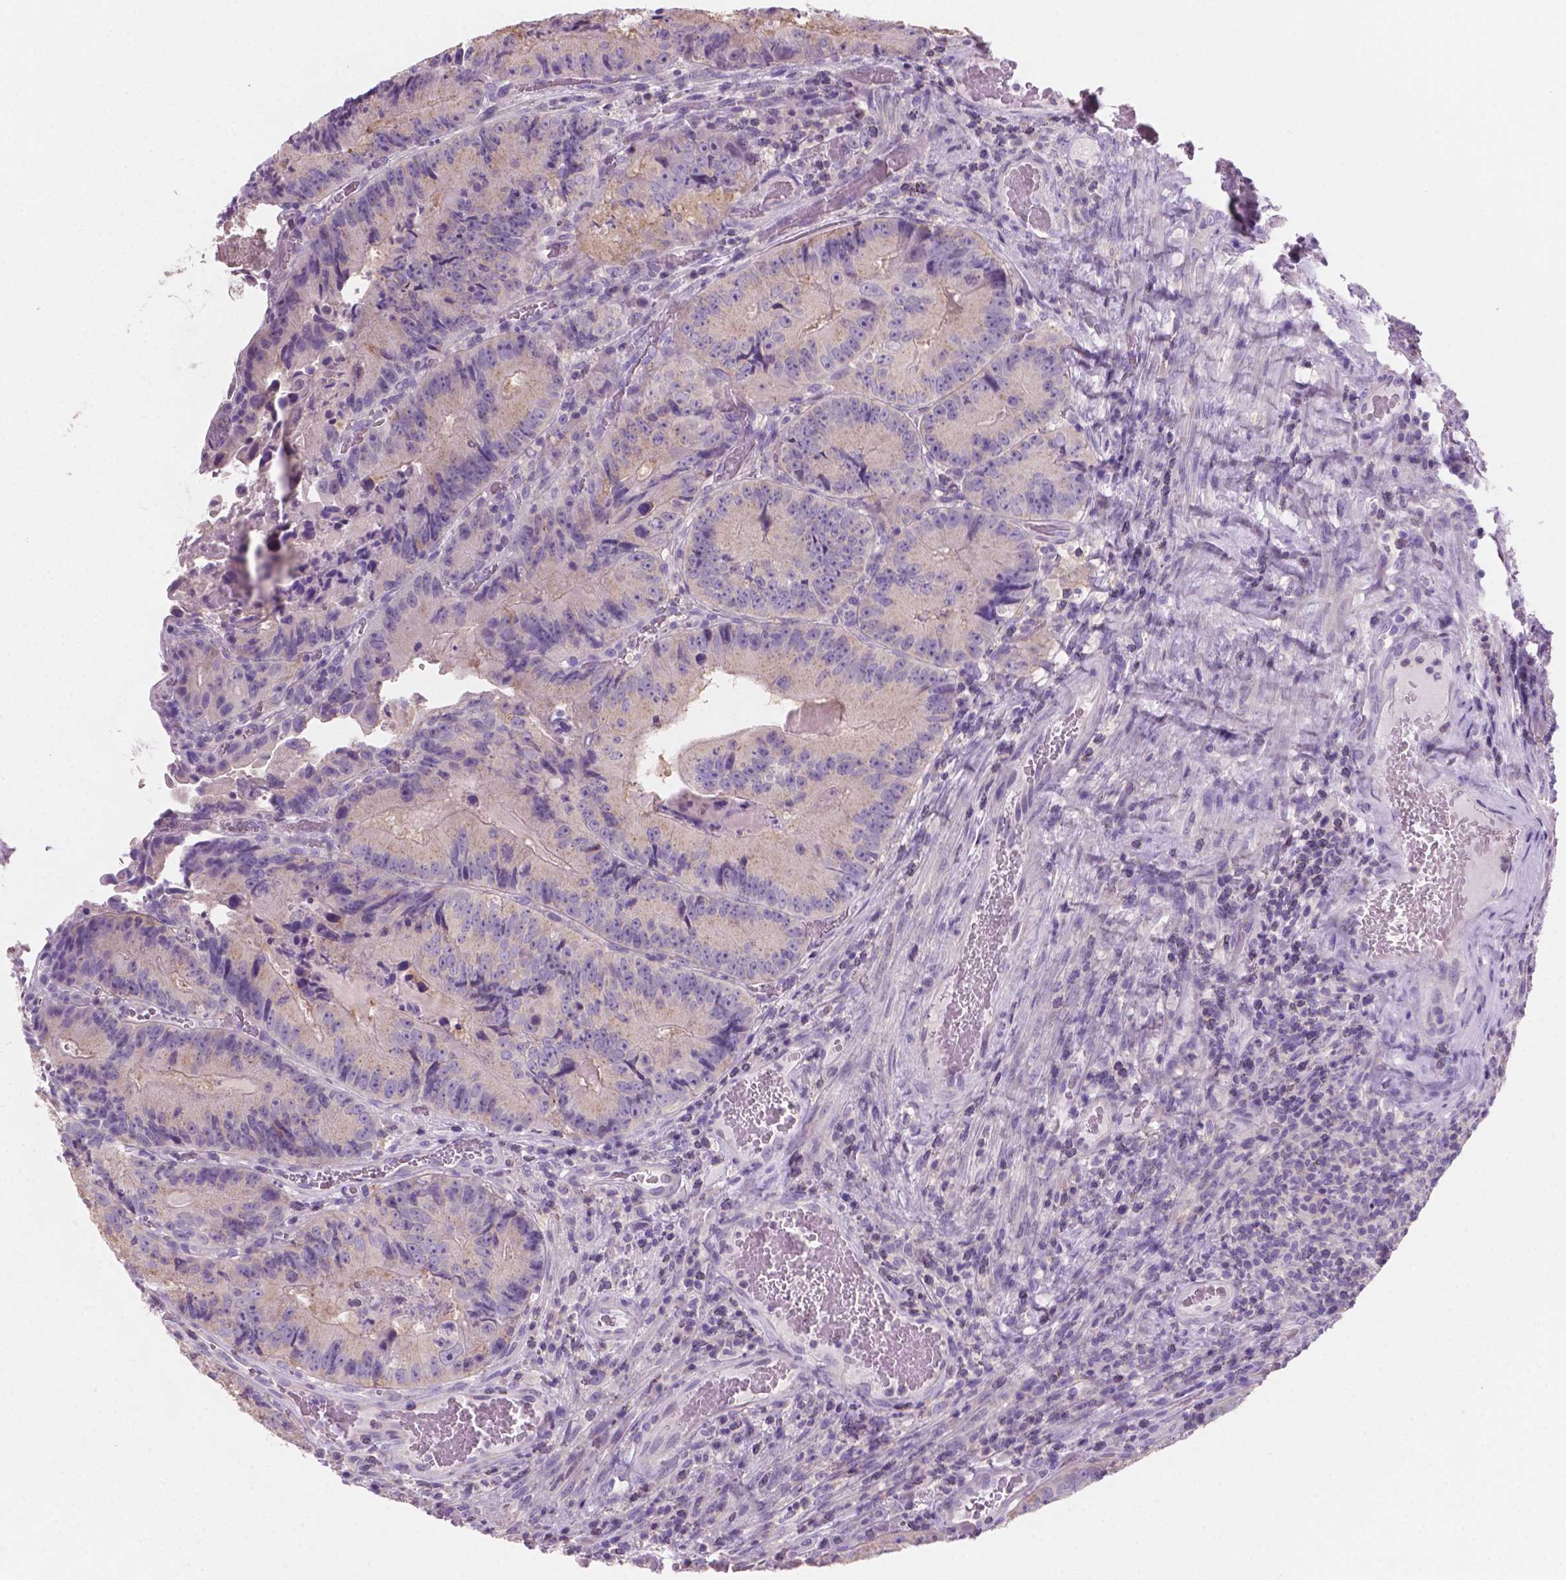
{"staining": {"intensity": "negative", "quantity": "none", "location": "none"}, "tissue": "colorectal cancer", "cell_type": "Tumor cells", "image_type": "cancer", "snomed": [{"axis": "morphology", "description": "Adenocarcinoma, NOS"}, {"axis": "topography", "description": "Colon"}], "caption": "DAB immunohistochemical staining of colorectal cancer (adenocarcinoma) exhibits no significant expression in tumor cells. Nuclei are stained in blue.", "gene": "SBSN", "patient": {"sex": "female", "age": 86}}